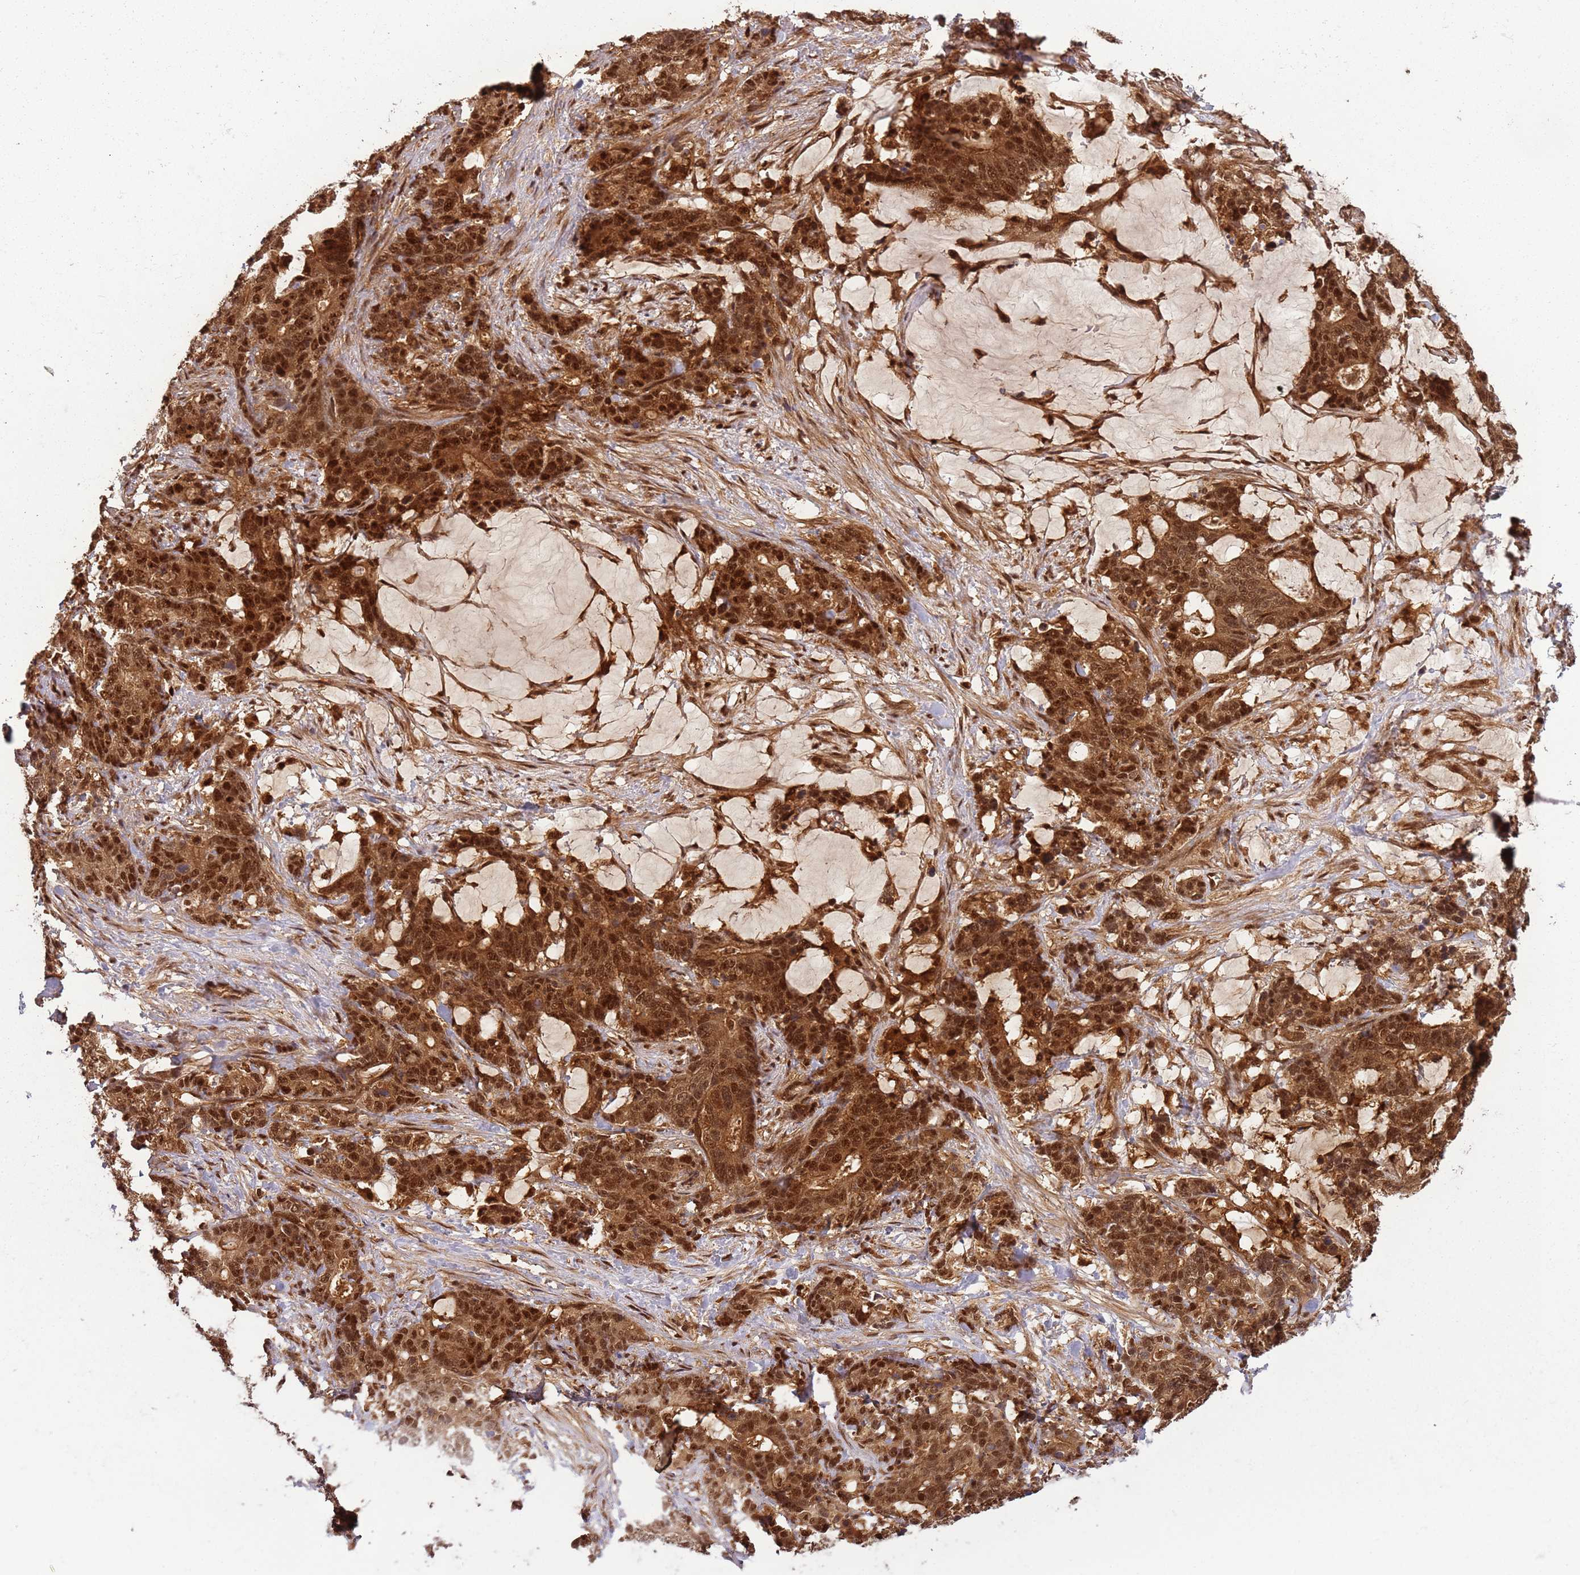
{"staining": {"intensity": "strong", "quantity": ">75%", "location": "cytoplasmic/membranous,nuclear"}, "tissue": "stomach cancer", "cell_type": "Tumor cells", "image_type": "cancer", "snomed": [{"axis": "morphology", "description": "Normal tissue, NOS"}, {"axis": "morphology", "description": "Adenocarcinoma, NOS"}, {"axis": "topography", "description": "Stomach"}], "caption": "A photomicrograph of adenocarcinoma (stomach) stained for a protein reveals strong cytoplasmic/membranous and nuclear brown staining in tumor cells.", "gene": "PGLS", "patient": {"sex": "female", "age": 64}}